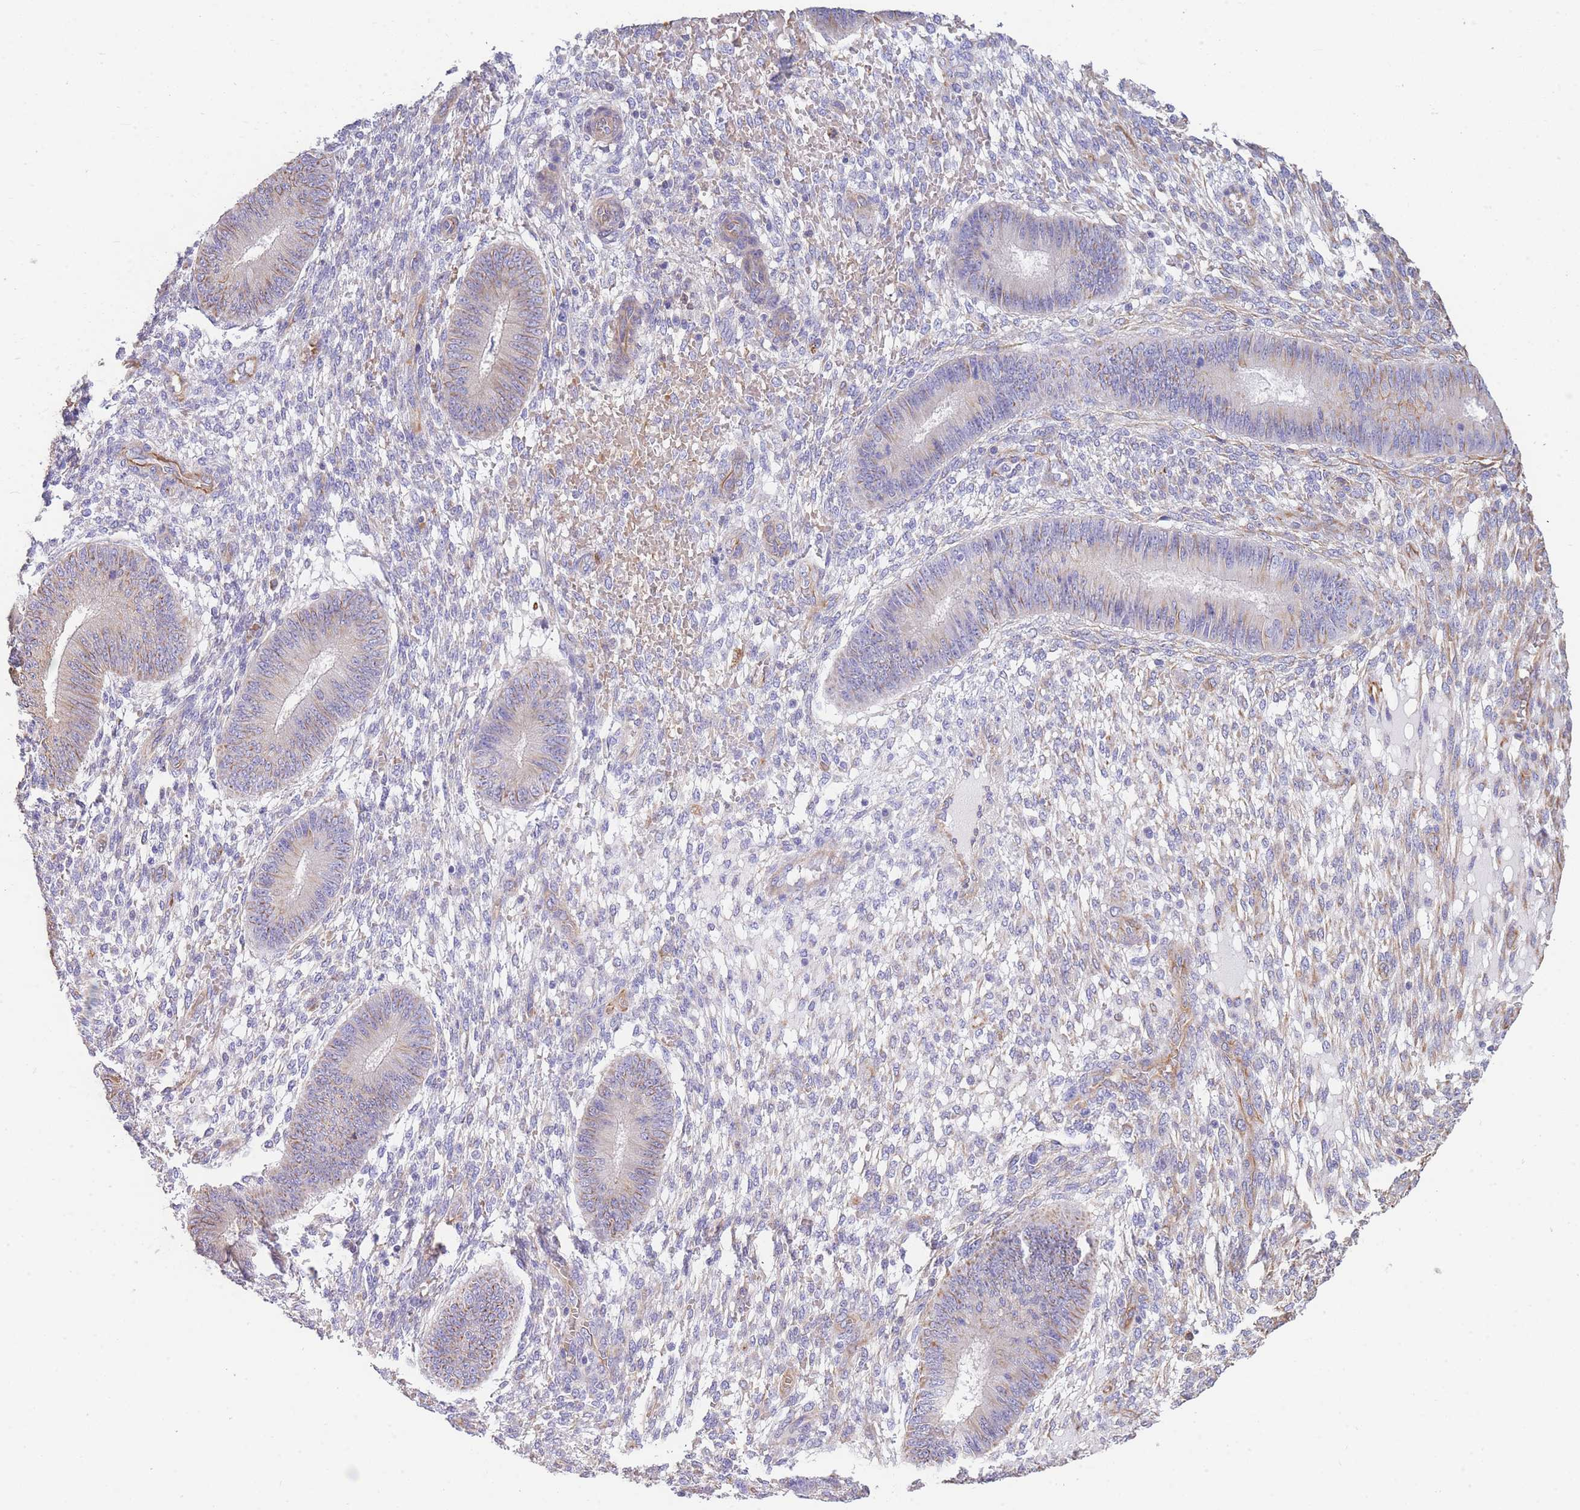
{"staining": {"intensity": "negative", "quantity": "none", "location": "none"}, "tissue": "endometrium", "cell_type": "Cells in endometrial stroma", "image_type": "normal", "snomed": [{"axis": "morphology", "description": "Normal tissue, NOS"}, {"axis": "topography", "description": "Endometrium"}], "caption": "IHC histopathology image of unremarkable endometrium: human endometrium stained with DAB (3,3'-diaminobenzidine) displays no significant protein expression in cells in endometrial stroma.", "gene": "ANKRD53", "patient": {"sex": "female", "age": 49}}